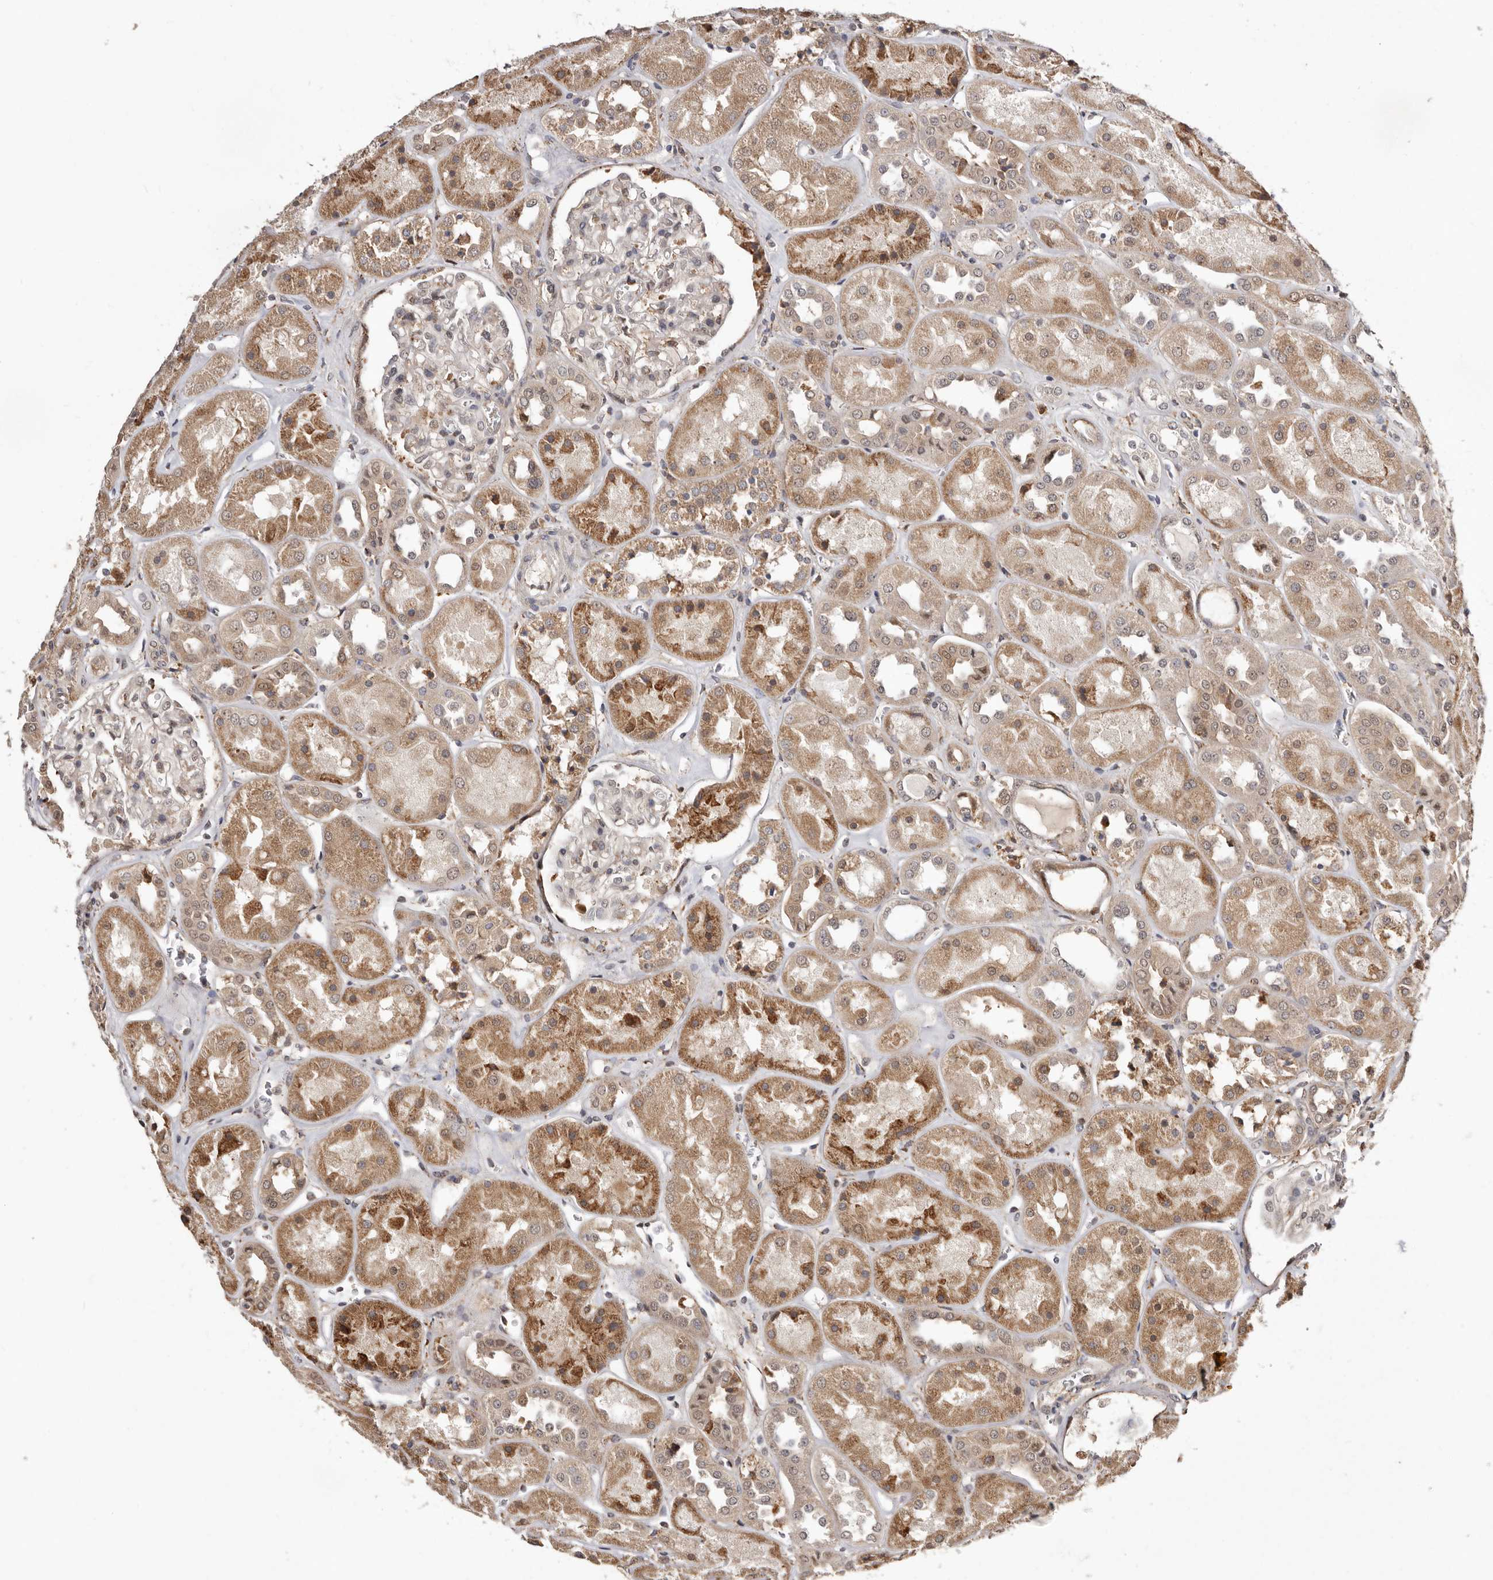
{"staining": {"intensity": "weak", "quantity": "<25%", "location": "cytoplasmic/membranous,nuclear"}, "tissue": "kidney", "cell_type": "Cells in glomeruli", "image_type": "normal", "snomed": [{"axis": "morphology", "description": "Normal tissue, NOS"}, {"axis": "topography", "description": "Kidney"}], "caption": "DAB (3,3'-diaminobenzidine) immunohistochemical staining of unremarkable human kidney exhibits no significant staining in cells in glomeruli.", "gene": "RRM2B", "patient": {"sex": "male", "age": 70}}